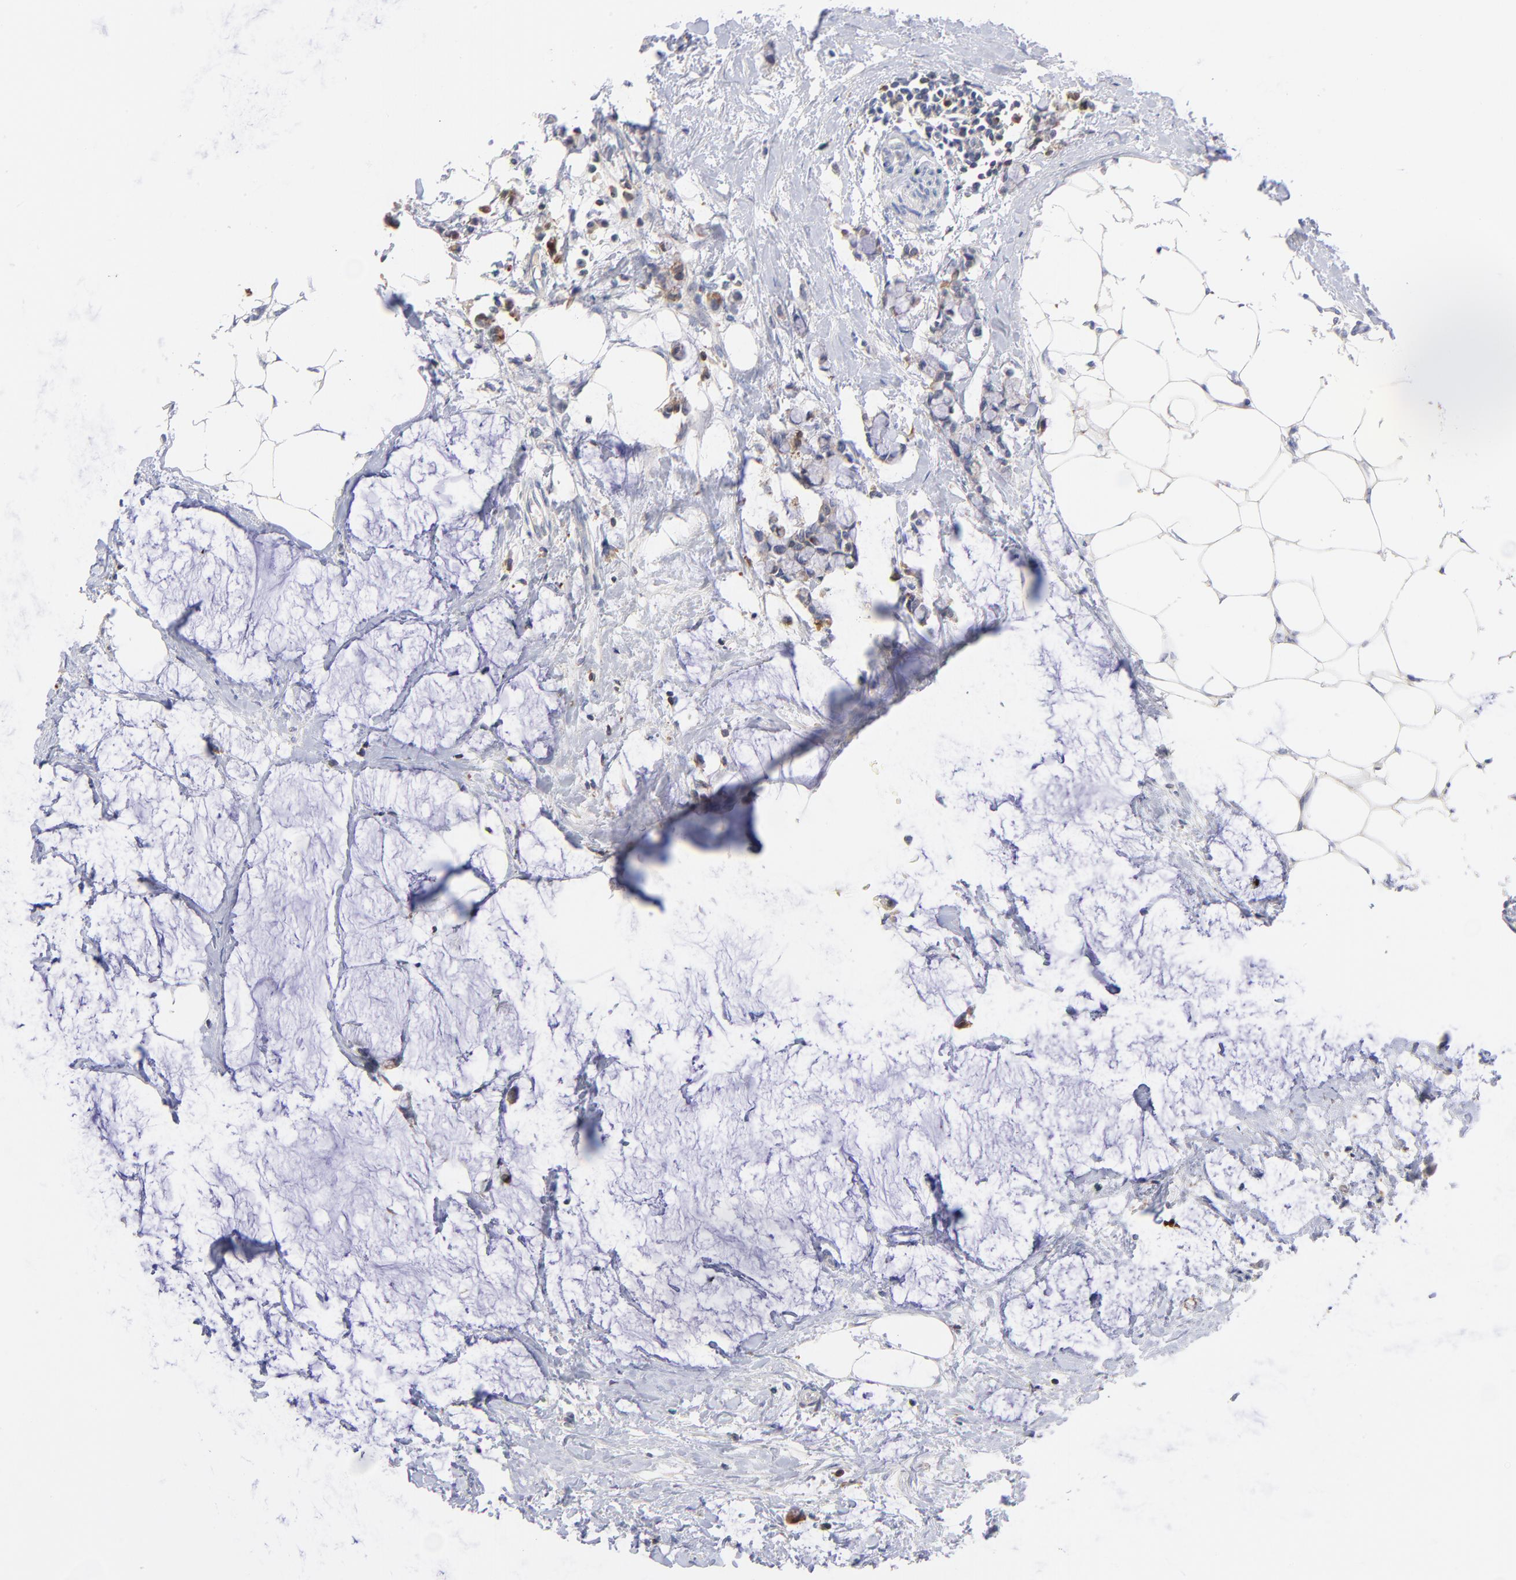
{"staining": {"intensity": "negative", "quantity": "none", "location": "none"}, "tissue": "colorectal cancer", "cell_type": "Tumor cells", "image_type": "cancer", "snomed": [{"axis": "morphology", "description": "Normal tissue, NOS"}, {"axis": "morphology", "description": "Adenocarcinoma, NOS"}, {"axis": "topography", "description": "Colon"}, {"axis": "topography", "description": "Peripheral nerve tissue"}], "caption": "A photomicrograph of human colorectal adenocarcinoma is negative for staining in tumor cells.", "gene": "KREMEN2", "patient": {"sex": "male", "age": 14}}